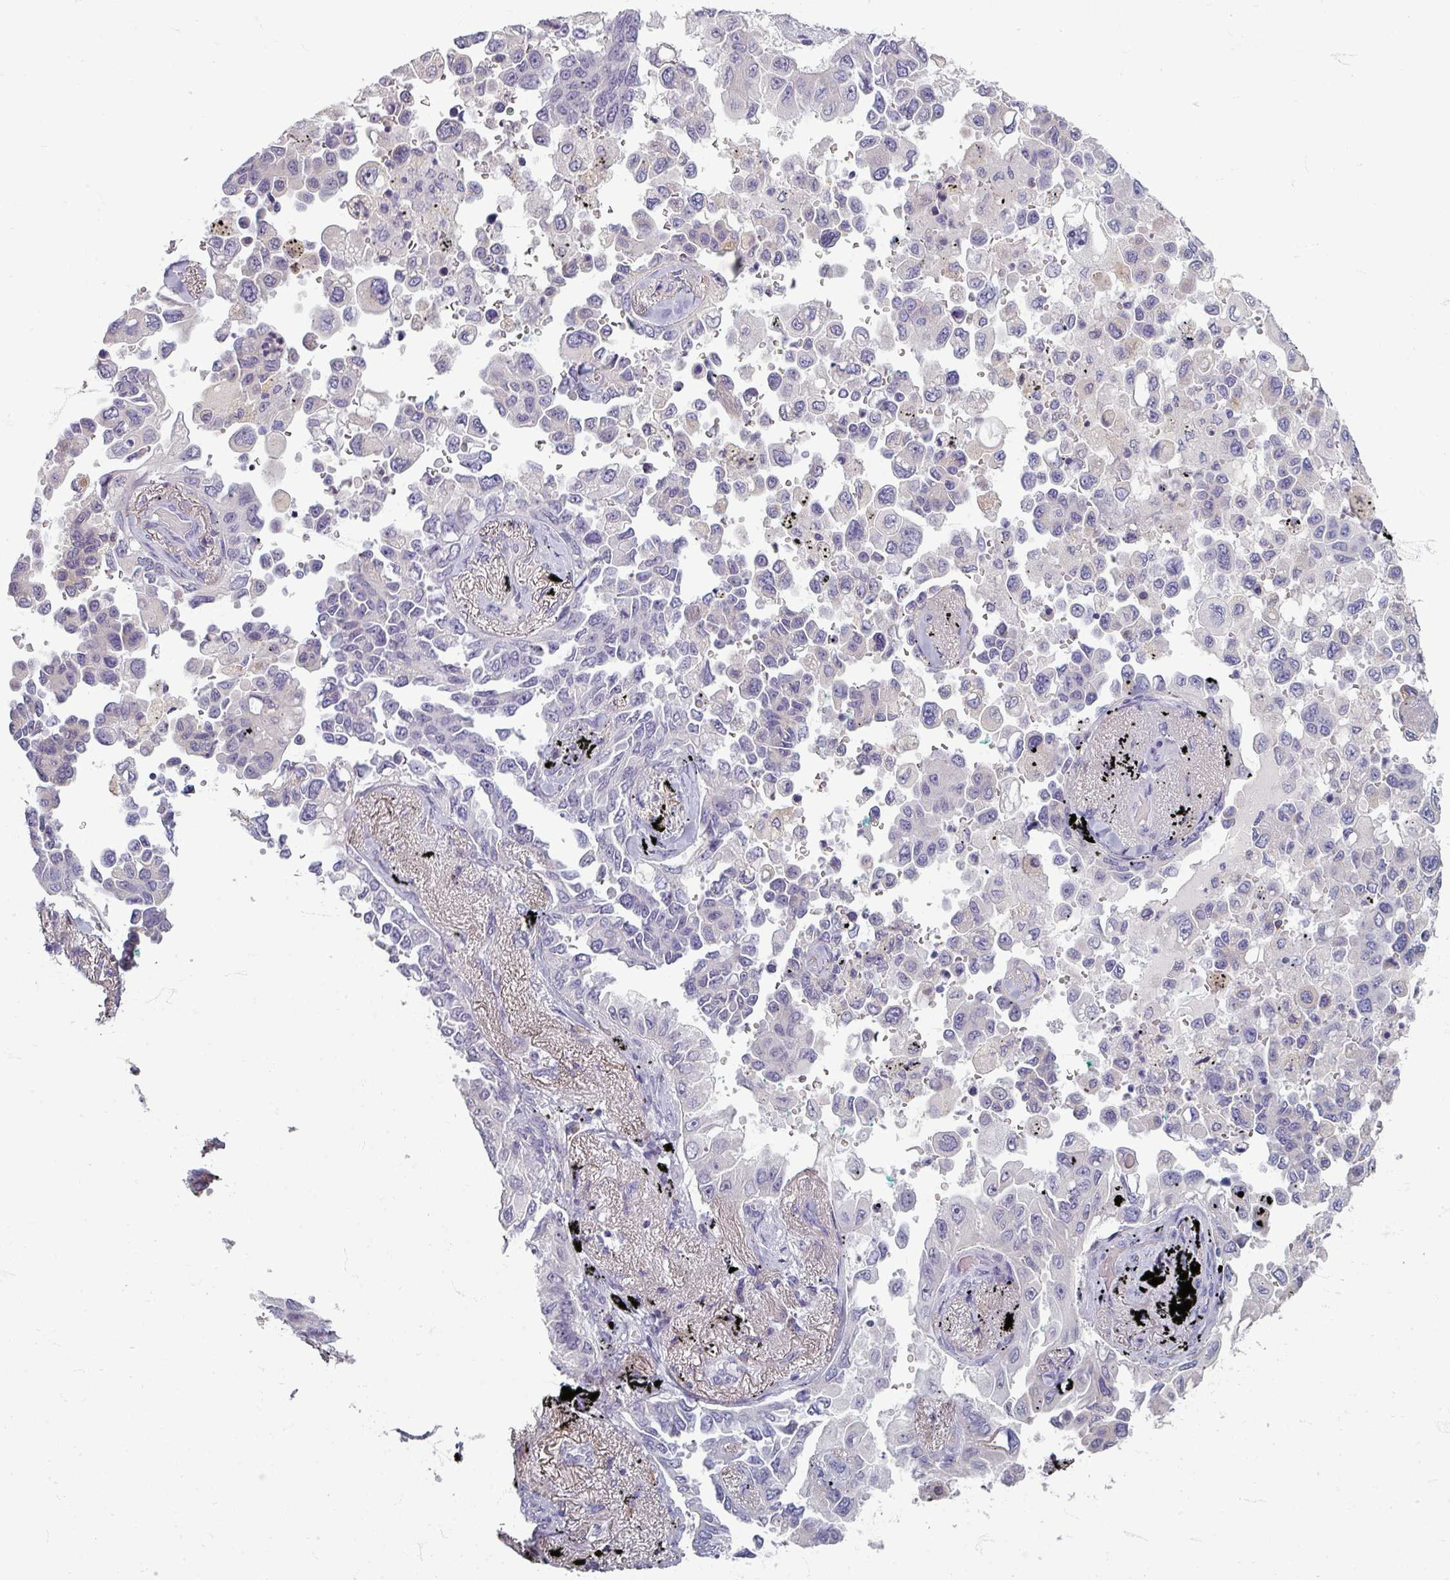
{"staining": {"intensity": "negative", "quantity": "none", "location": "none"}, "tissue": "lung cancer", "cell_type": "Tumor cells", "image_type": "cancer", "snomed": [{"axis": "morphology", "description": "Adenocarcinoma, NOS"}, {"axis": "topography", "description": "Lung"}], "caption": "DAB (3,3'-diaminobenzidine) immunohistochemical staining of lung cancer (adenocarcinoma) demonstrates no significant expression in tumor cells. Brightfield microscopy of IHC stained with DAB (brown) and hematoxylin (blue), captured at high magnification.", "gene": "ZNF878", "patient": {"sex": "female", "age": 67}}